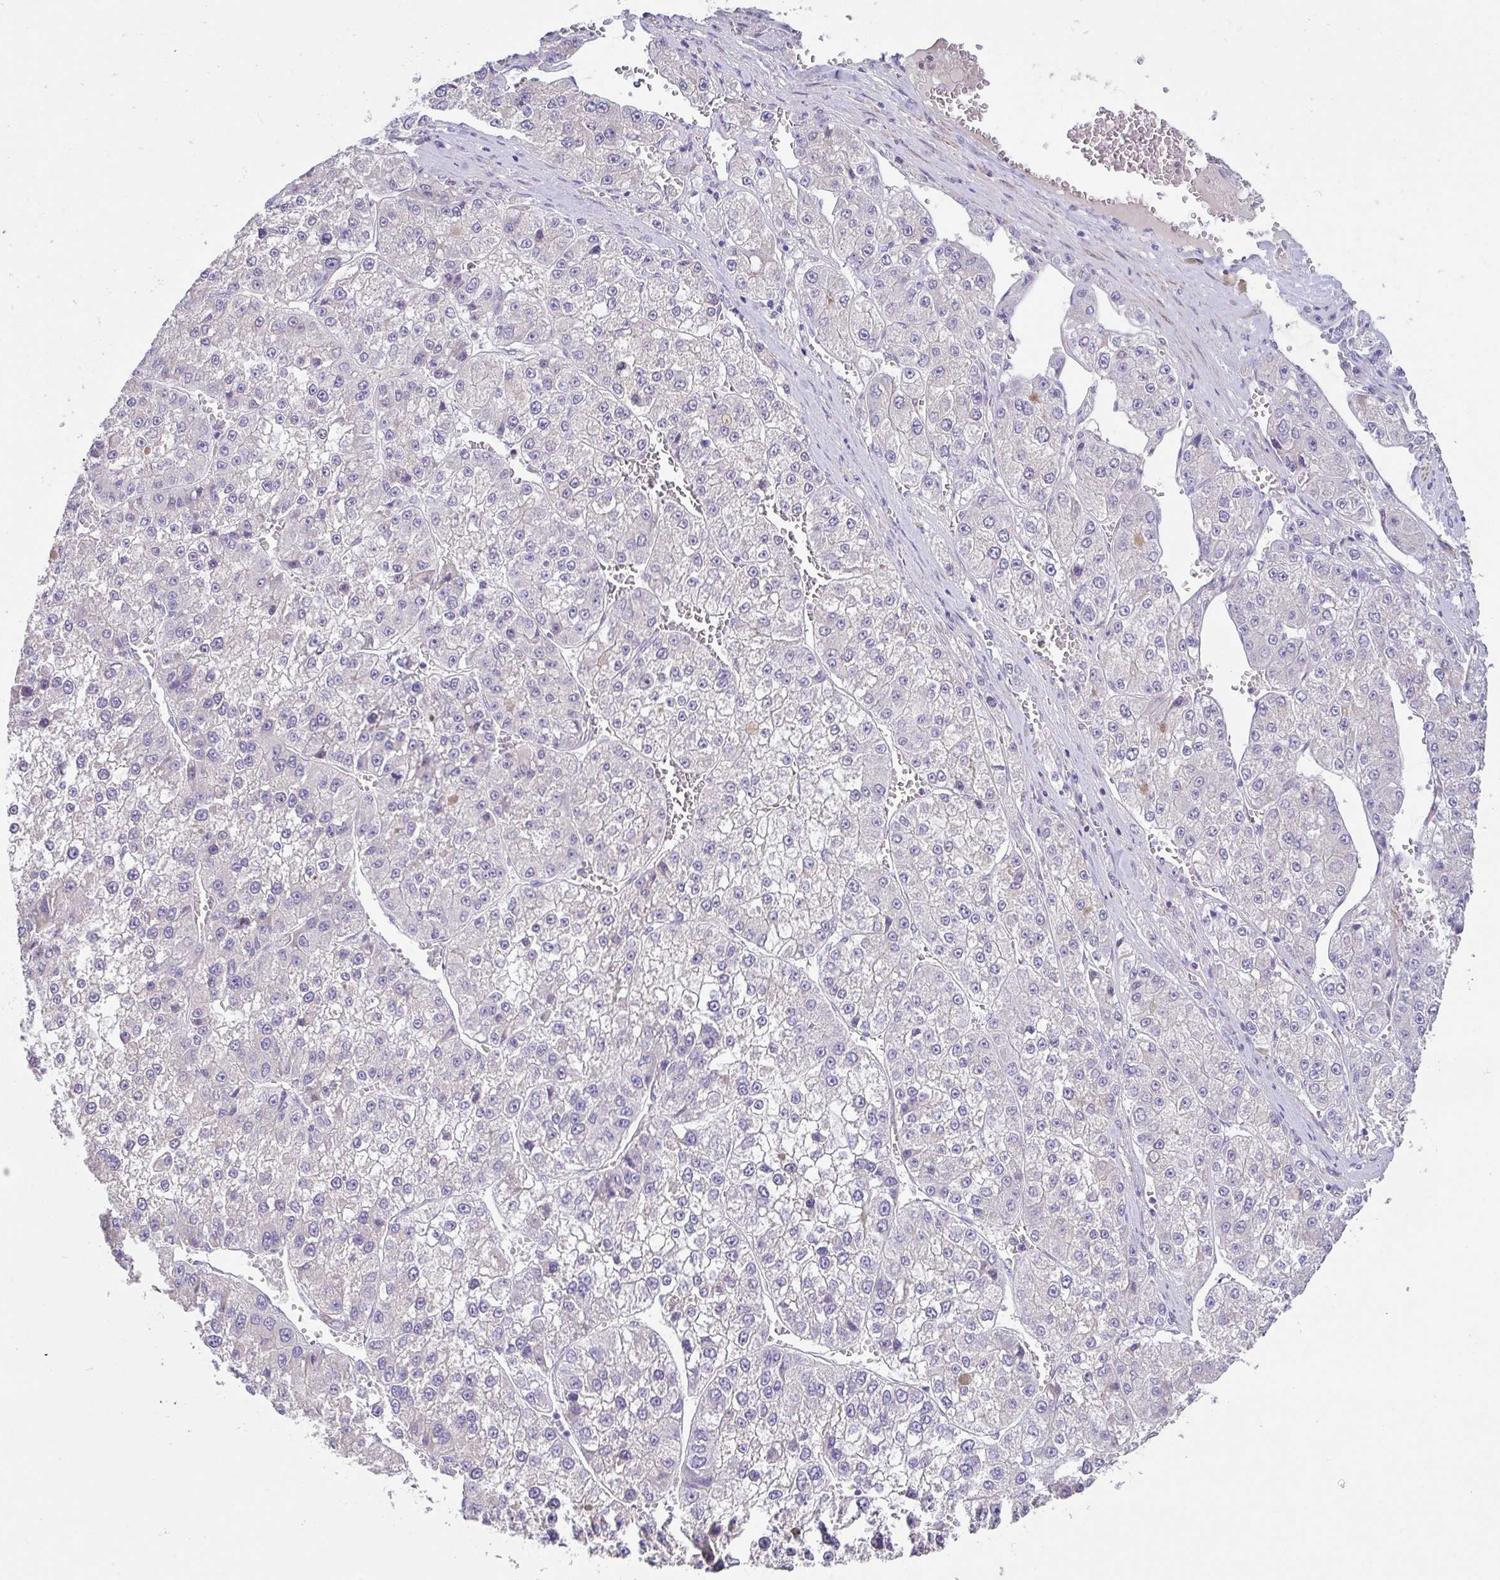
{"staining": {"intensity": "negative", "quantity": "none", "location": "none"}, "tissue": "liver cancer", "cell_type": "Tumor cells", "image_type": "cancer", "snomed": [{"axis": "morphology", "description": "Carcinoma, Hepatocellular, NOS"}, {"axis": "topography", "description": "Liver"}], "caption": "Tumor cells are negative for protein expression in human liver cancer (hepatocellular carcinoma).", "gene": "PYGM", "patient": {"sex": "female", "age": 73}}